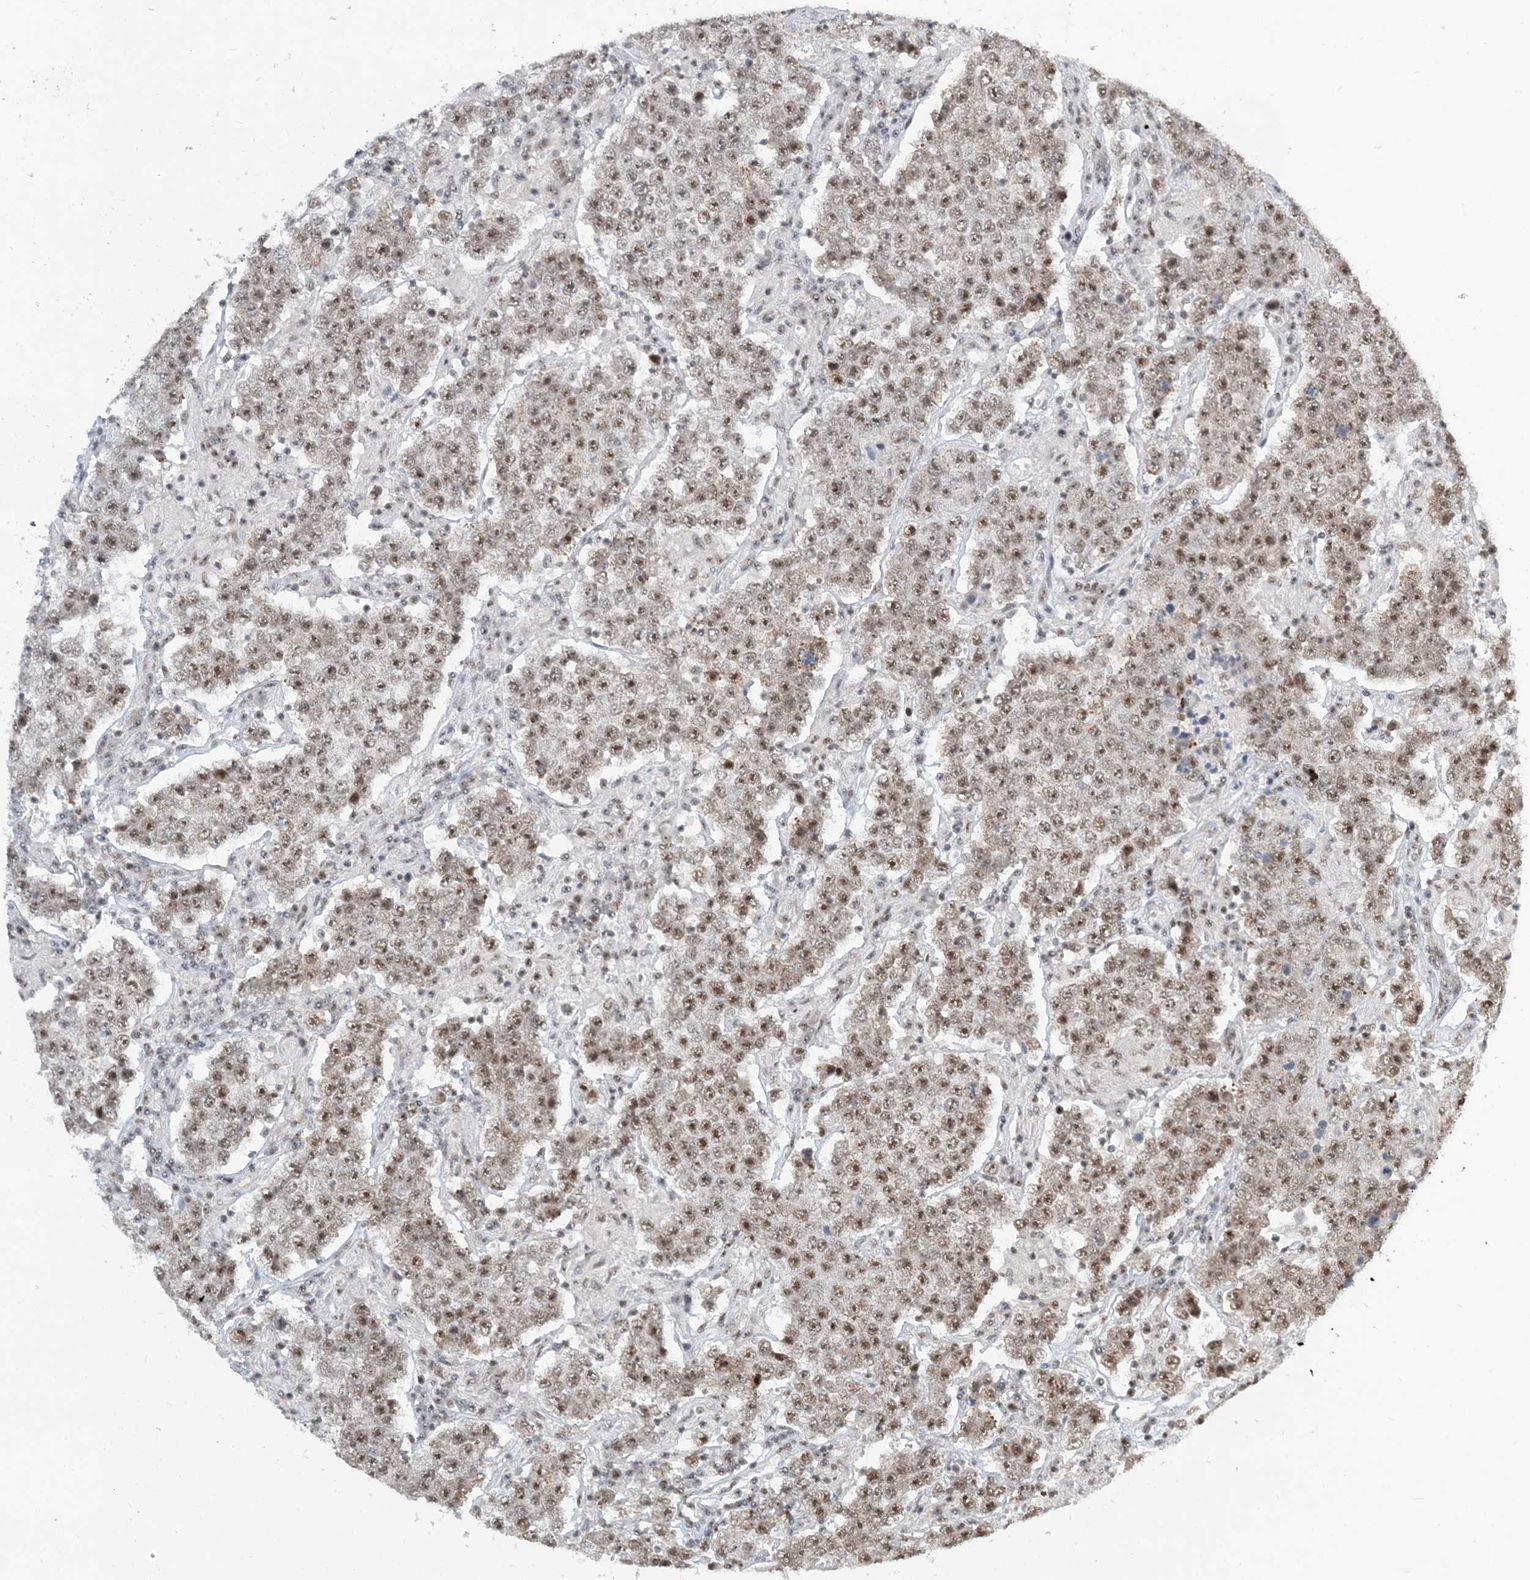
{"staining": {"intensity": "moderate", "quantity": ">75%", "location": "nuclear"}, "tissue": "testis cancer", "cell_type": "Tumor cells", "image_type": "cancer", "snomed": [{"axis": "morphology", "description": "Normal tissue, NOS"}, {"axis": "morphology", "description": "Urothelial carcinoma, High grade"}, {"axis": "morphology", "description": "Seminoma, NOS"}, {"axis": "morphology", "description": "Carcinoma, Embryonal, NOS"}, {"axis": "topography", "description": "Urinary bladder"}, {"axis": "topography", "description": "Testis"}], "caption": "Immunohistochemistry (IHC) (DAB (3,3'-diaminobenzidine)) staining of human high-grade urothelial carcinoma (testis) reveals moderate nuclear protein positivity in approximately >75% of tumor cells.", "gene": "PLRG1", "patient": {"sex": "male", "age": 41}}